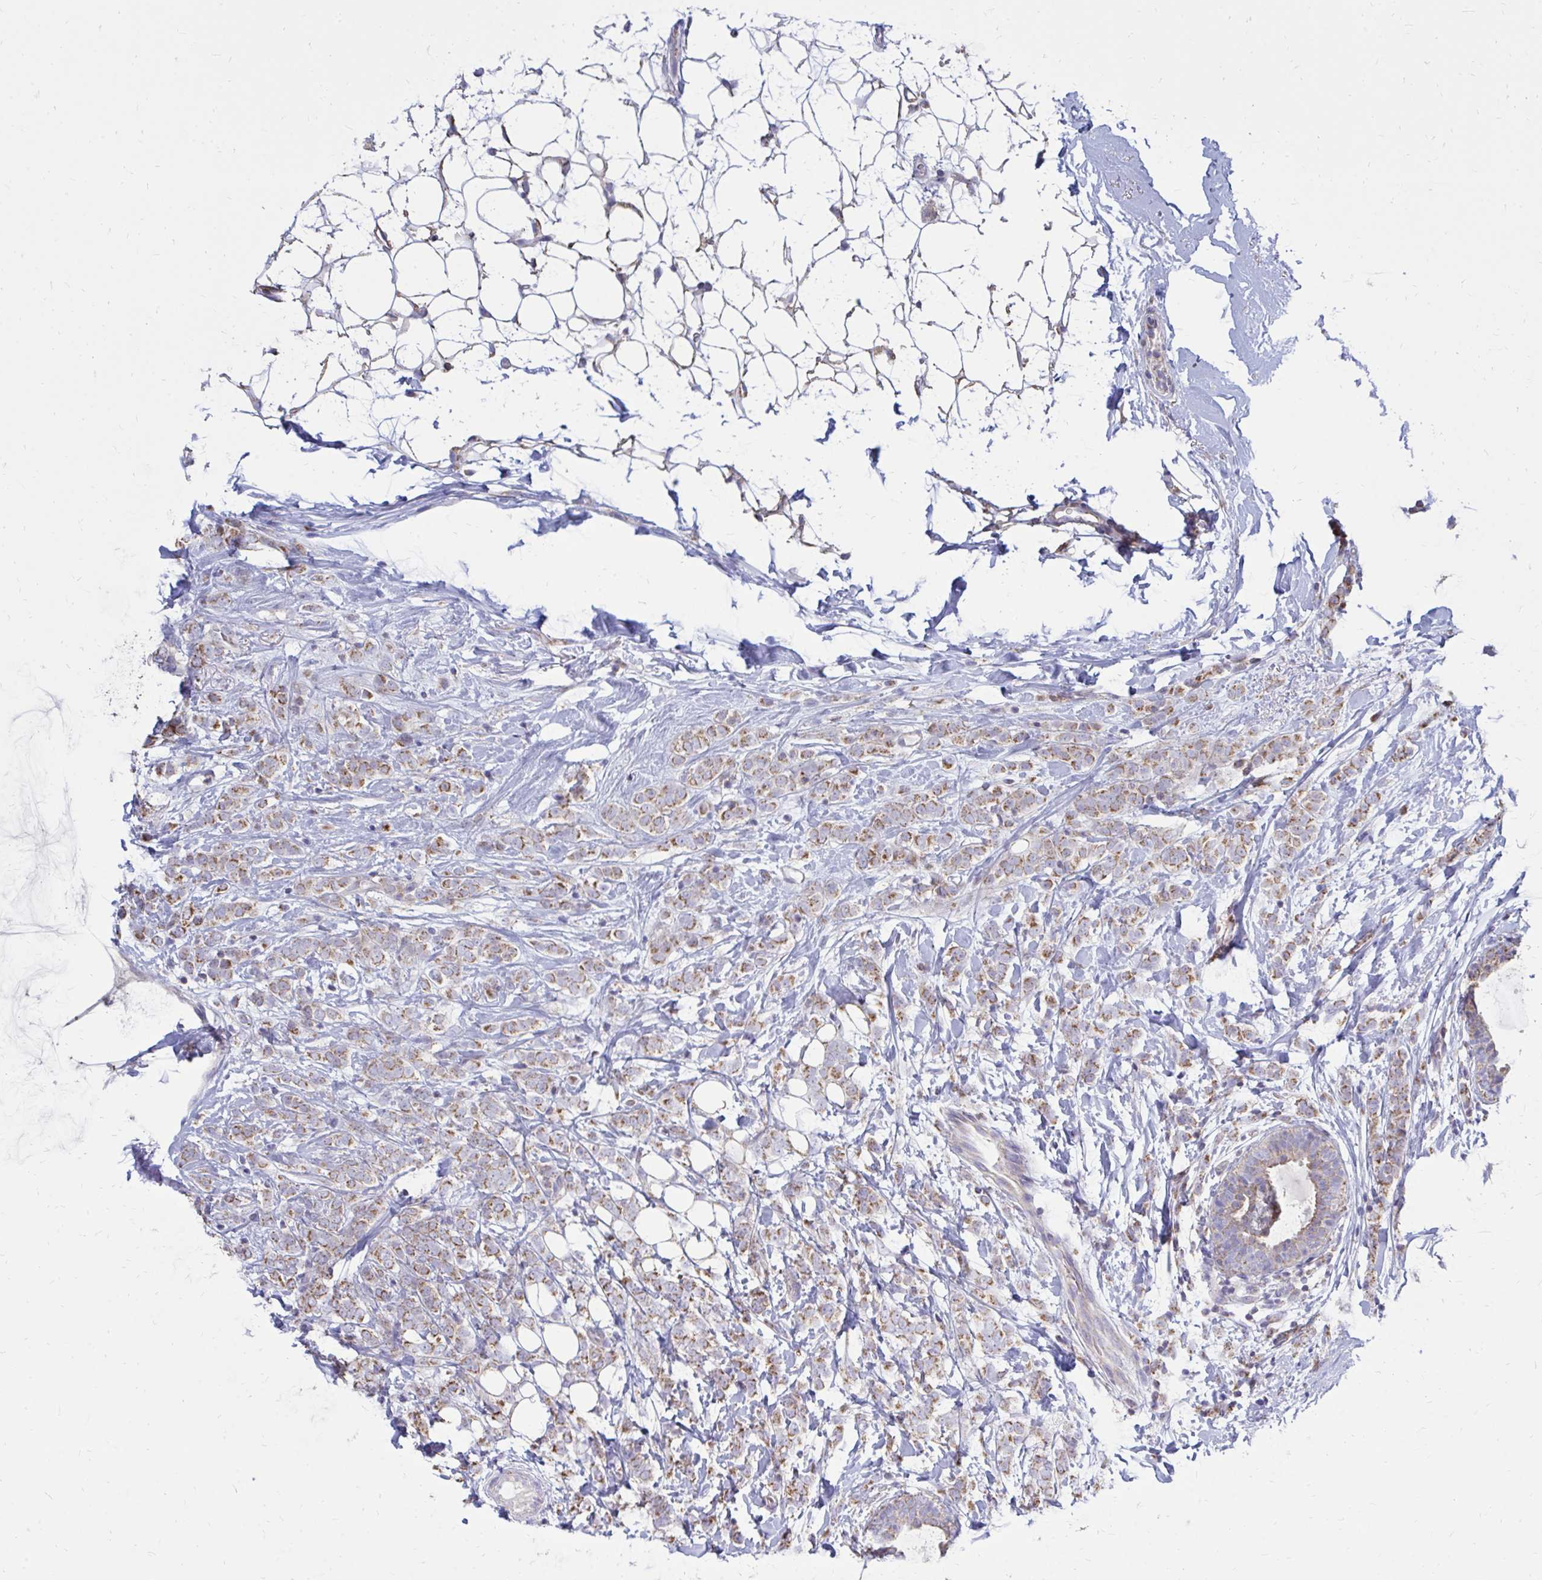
{"staining": {"intensity": "moderate", "quantity": ">75%", "location": "cytoplasmic/membranous"}, "tissue": "breast cancer", "cell_type": "Tumor cells", "image_type": "cancer", "snomed": [{"axis": "morphology", "description": "Lobular carcinoma"}, {"axis": "topography", "description": "Breast"}], "caption": "Lobular carcinoma (breast) stained with DAB (3,3'-diaminobenzidine) IHC exhibits medium levels of moderate cytoplasmic/membranous positivity in approximately >75% of tumor cells. The staining was performed using DAB, with brown indicating positive protein expression. Nuclei are stained blue with hematoxylin.", "gene": "OR10R2", "patient": {"sex": "female", "age": 49}}